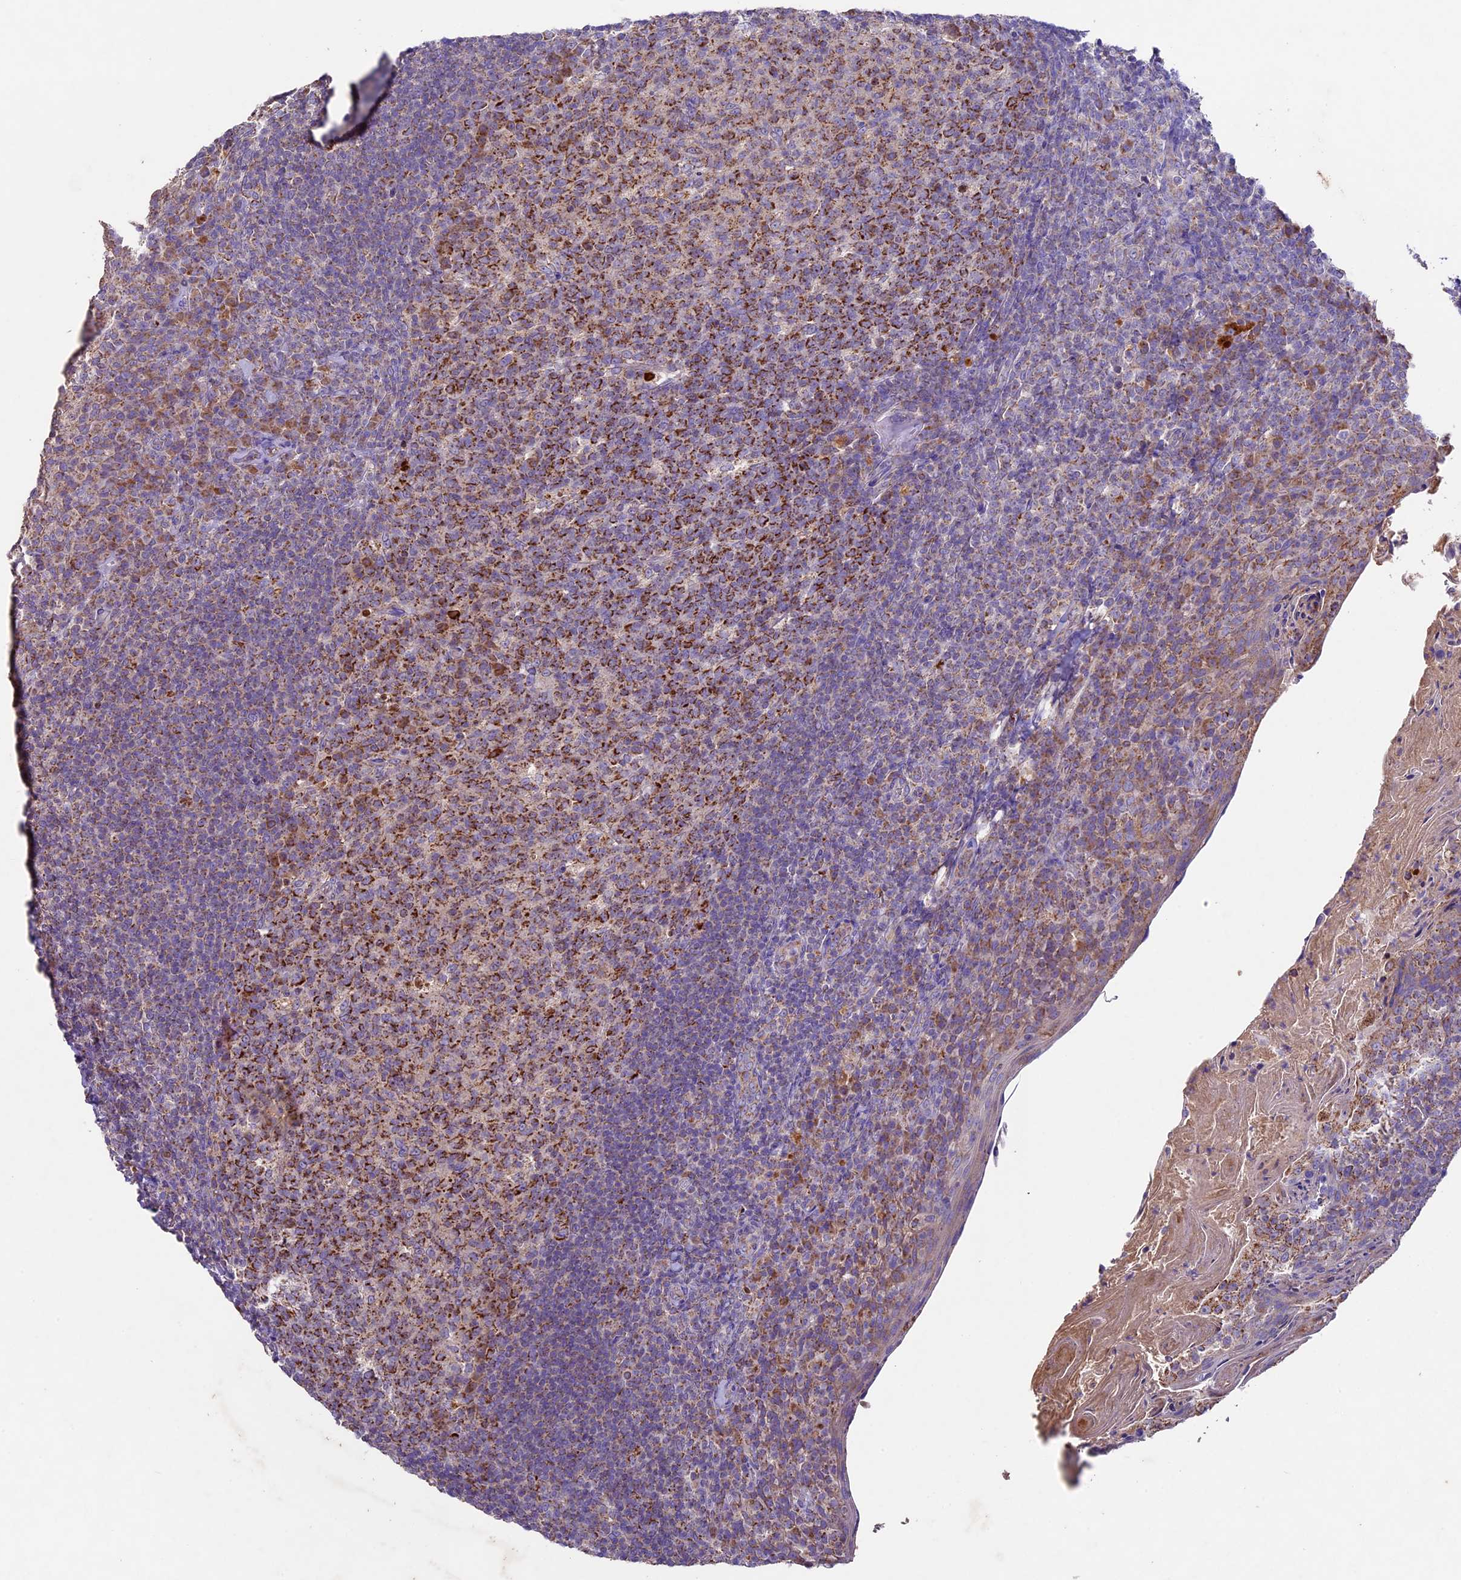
{"staining": {"intensity": "strong", "quantity": "25%-75%", "location": "cytoplasmic/membranous"}, "tissue": "tonsil", "cell_type": "Germinal center cells", "image_type": "normal", "snomed": [{"axis": "morphology", "description": "Normal tissue, NOS"}, {"axis": "topography", "description": "Tonsil"}], "caption": "The photomicrograph demonstrates staining of unremarkable tonsil, revealing strong cytoplasmic/membranous protein expression (brown color) within germinal center cells.", "gene": "PMPCB", "patient": {"sex": "female", "age": 10}}